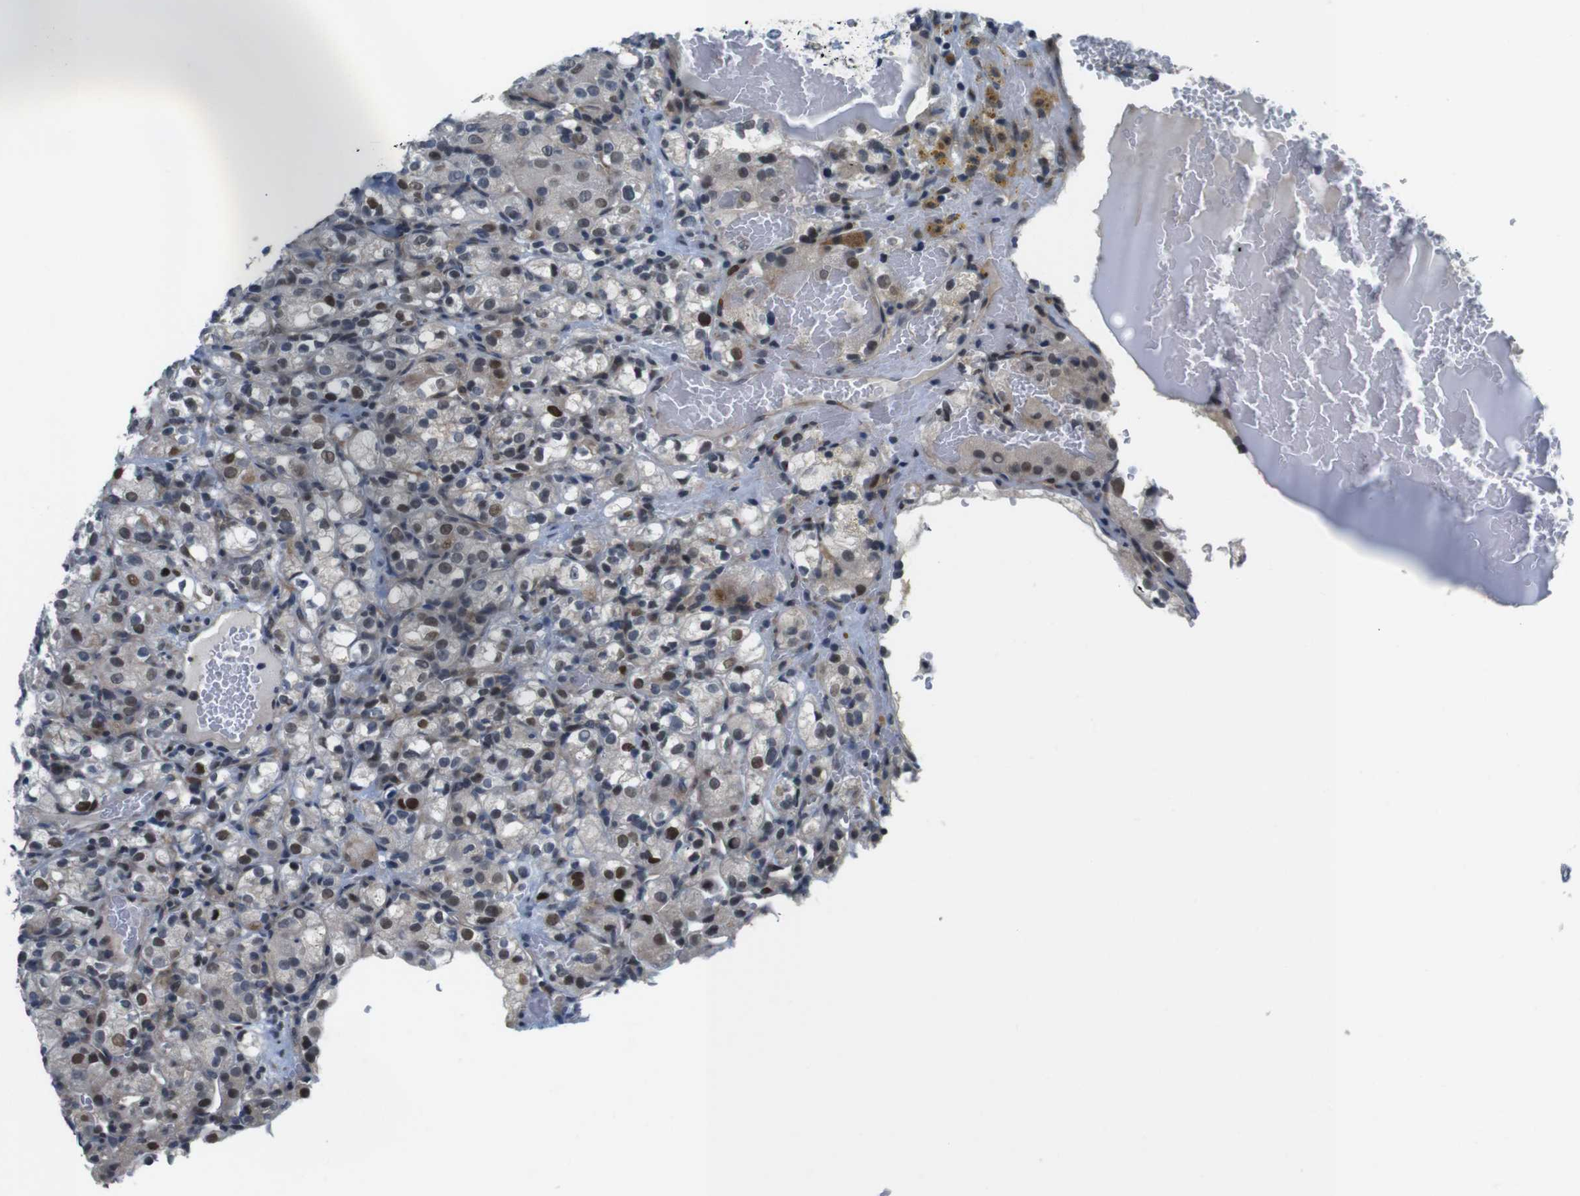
{"staining": {"intensity": "moderate", "quantity": "25%-75%", "location": "nuclear"}, "tissue": "renal cancer", "cell_type": "Tumor cells", "image_type": "cancer", "snomed": [{"axis": "morphology", "description": "Normal tissue, NOS"}, {"axis": "morphology", "description": "Adenocarcinoma, NOS"}, {"axis": "topography", "description": "Kidney"}], "caption": "This micrograph shows immunohistochemistry staining of renal adenocarcinoma, with medium moderate nuclear positivity in about 25%-75% of tumor cells.", "gene": "SMCO2", "patient": {"sex": "male", "age": 61}}